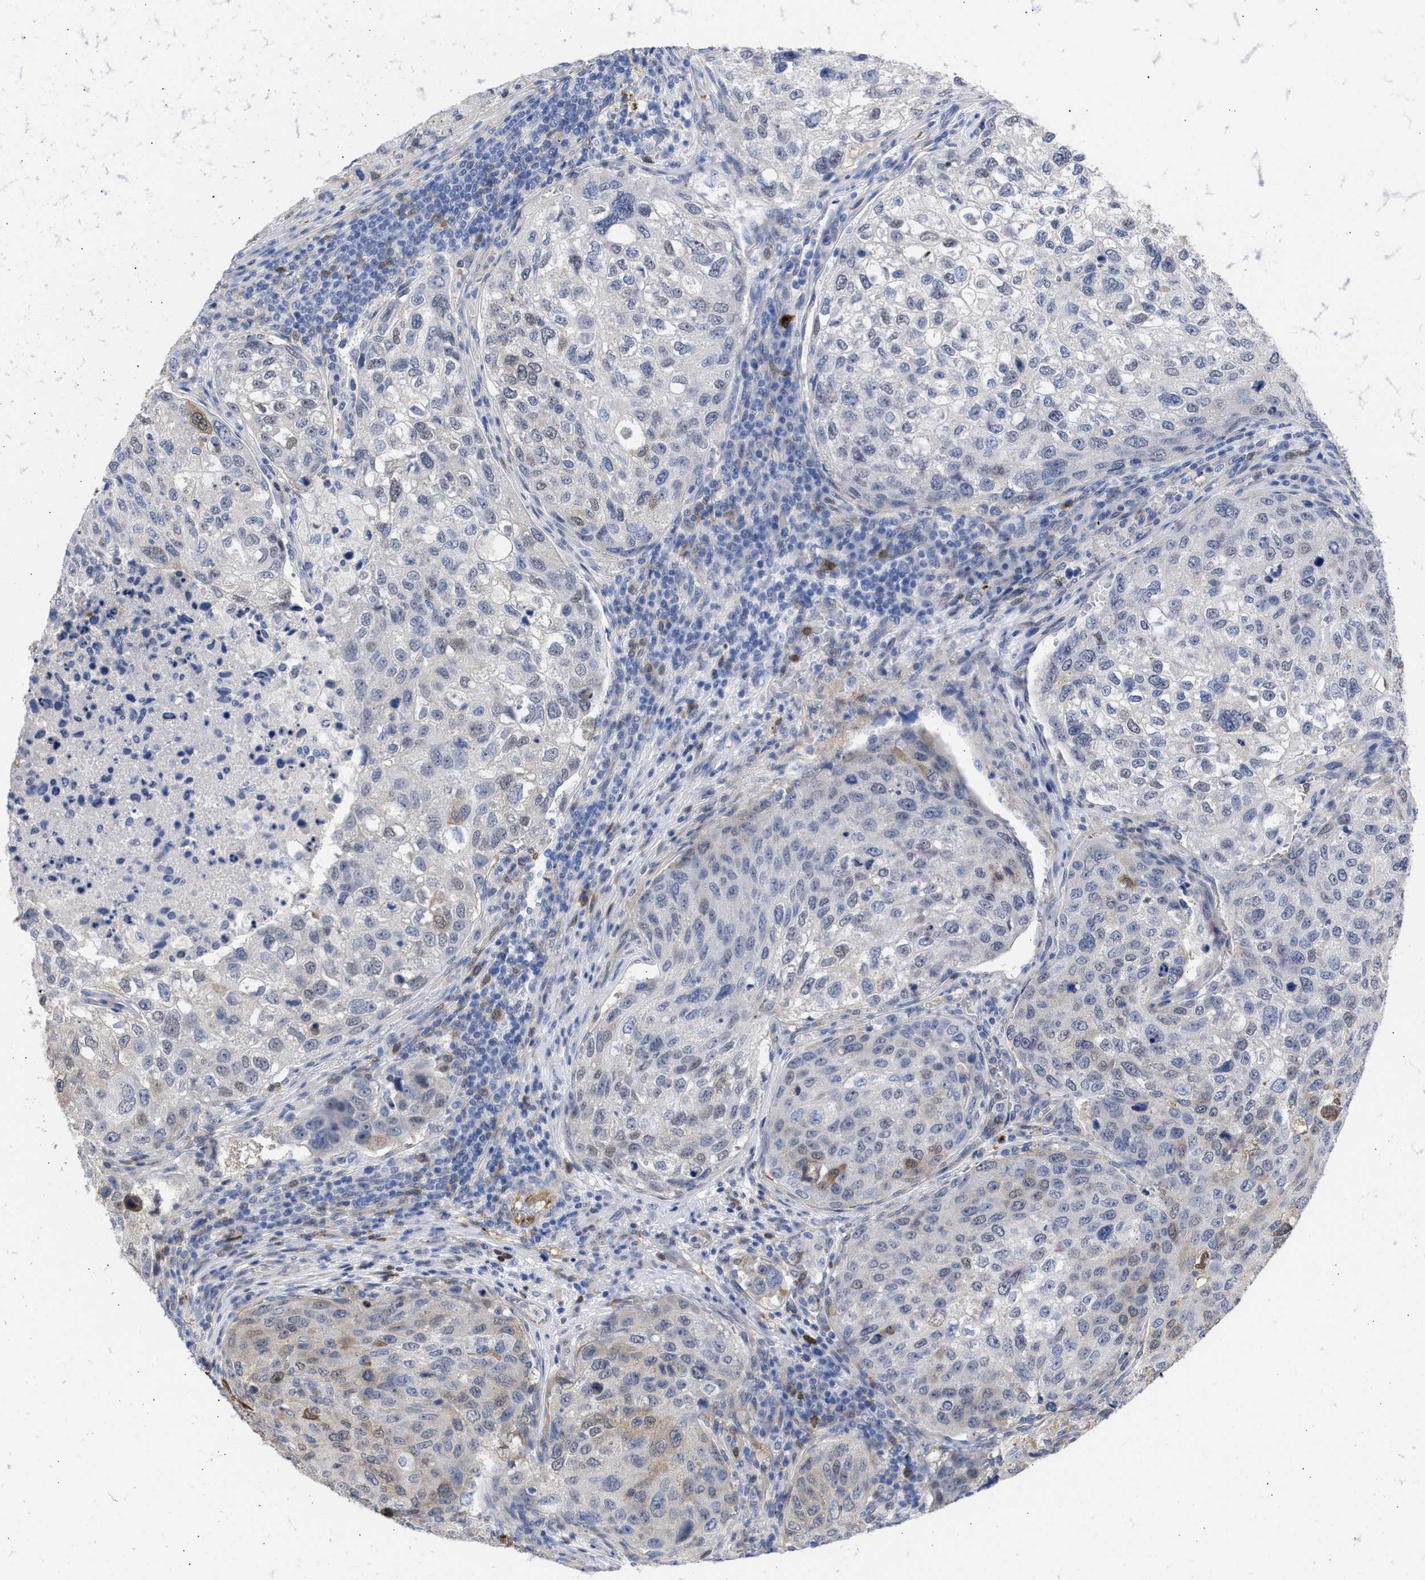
{"staining": {"intensity": "weak", "quantity": "<25%", "location": "nuclear"}, "tissue": "urothelial cancer", "cell_type": "Tumor cells", "image_type": "cancer", "snomed": [{"axis": "morphology", "description": "Urothelial carcinoma, High grade"}, {"axis": "topography", "description": "Lymph node"}, {"axis": "topography", "description": "Urinary bladder"}], "caption": "IHC photomicrograph of urothelial cancer stained for a protein (brown), which exhibits no positivity in tumor cells.", "gene": "THRA", "patient": {"sex": "male", "age": 51}}